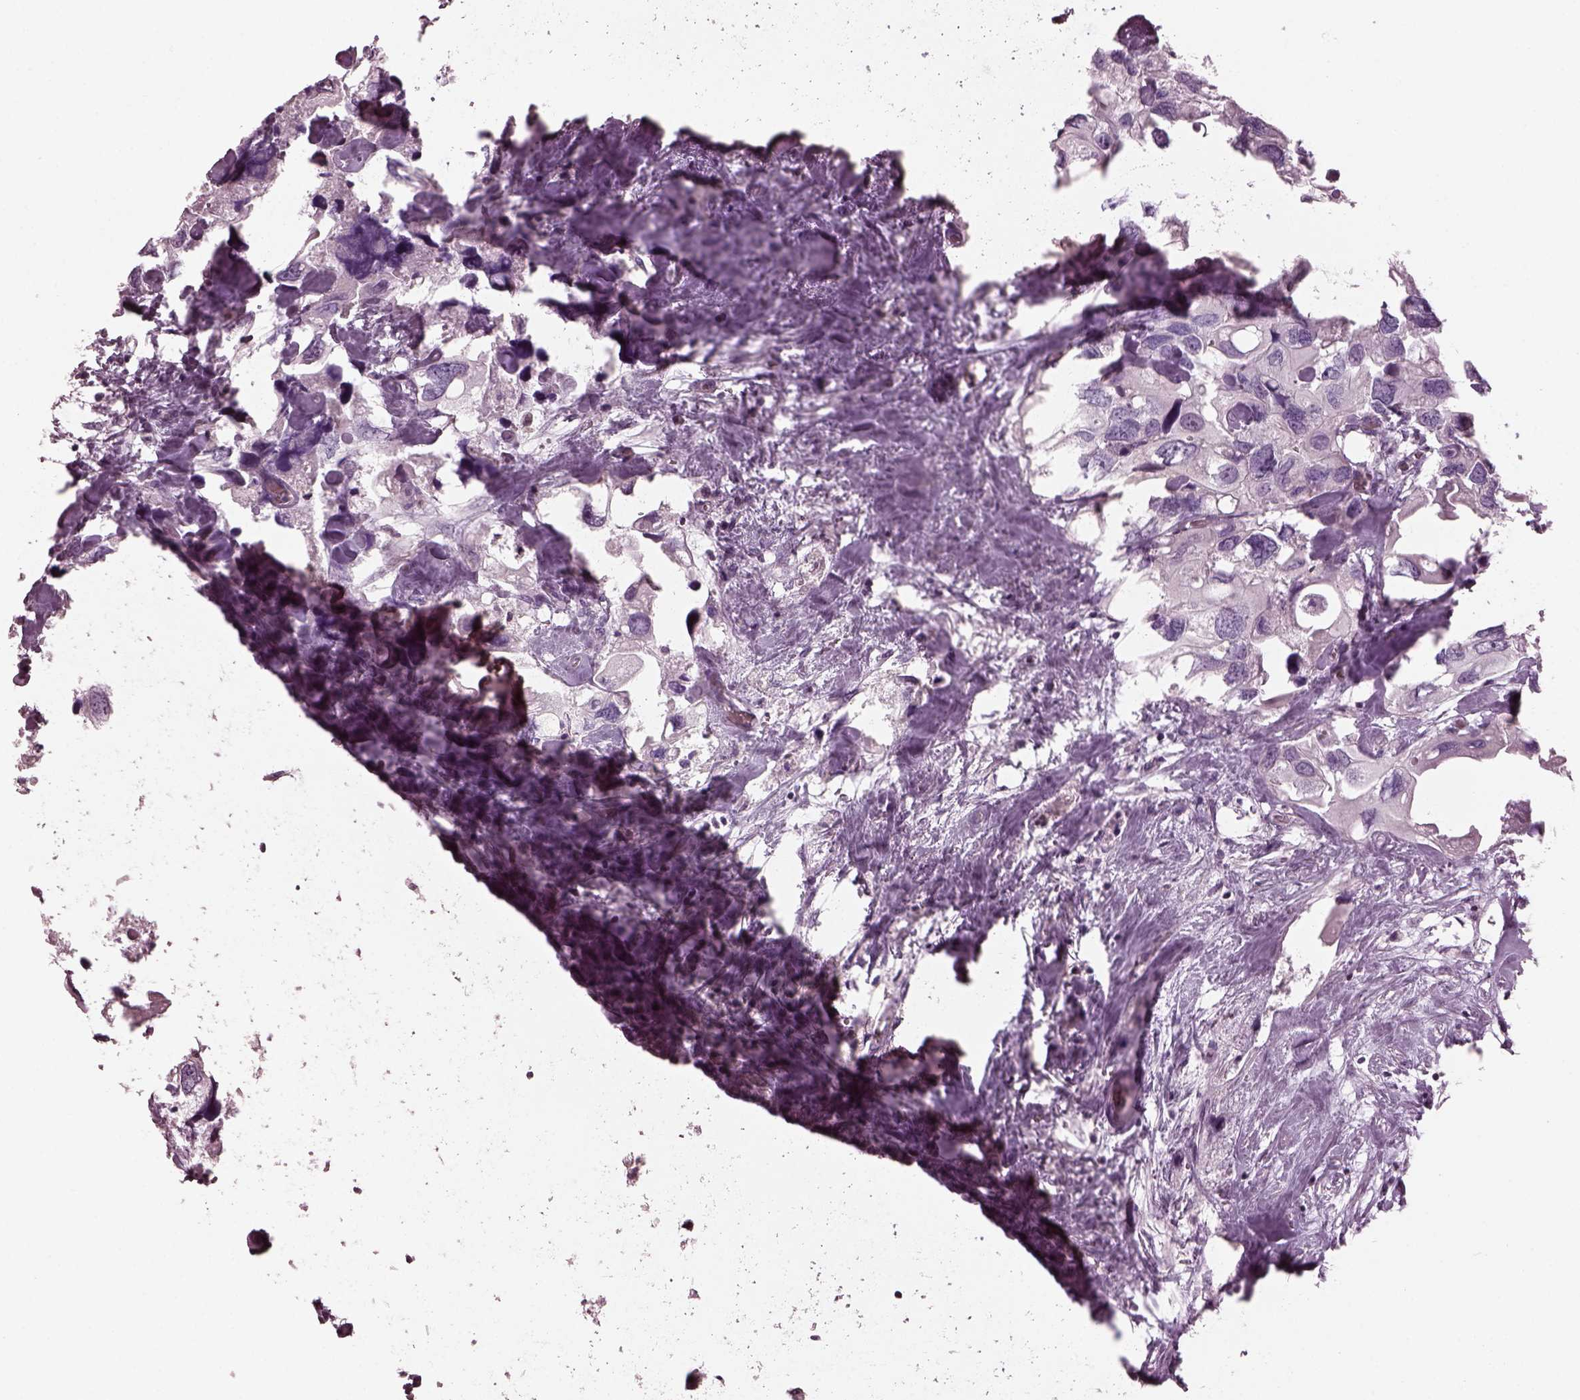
{"staining": {"intensity": "negative", "quantity": "none", "location": "none"}, "tissue": "urothelial cancer", "cell_type": "Tumor cells", "image_type": "cancer", "snomed": [{"axis": "morphology", "description": "Urothelial carcinoma, High grade"}, {"axis": "topography", "description": "Urinary bladder"}], "caption": "A high-resolution photomicrograph shows immunohistochemistry staining of high-grade urothelial carcinoma, which exhibits no significant expression in tumor cells. (DAB immunohistochemistry (IHC) with hematoxylin counter stain).", "gene": "BFSP1", "patient": {"sex": "male", "age": 59}}